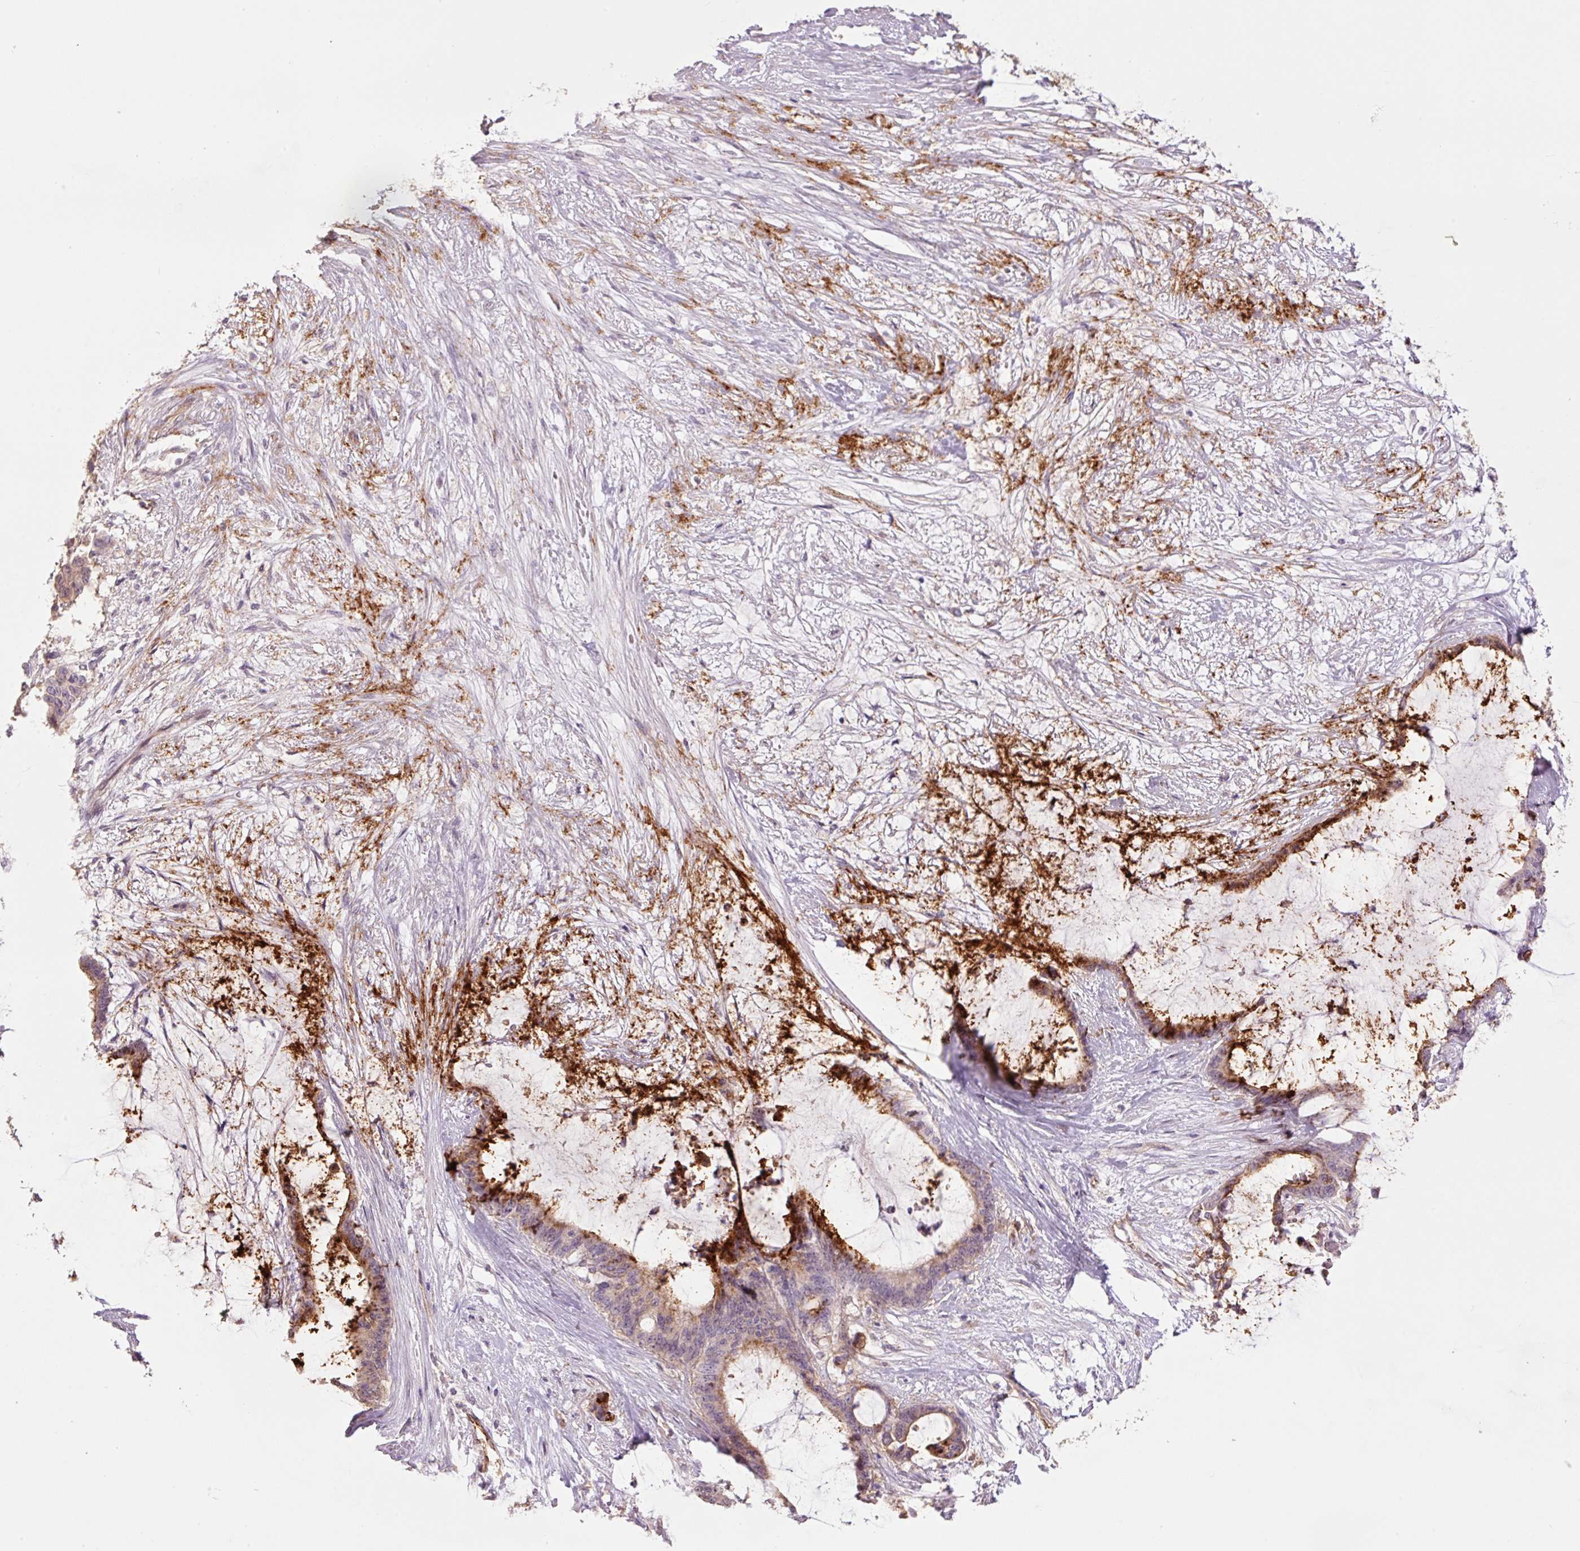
{"staining": {"intensity": "moderate", "quantity": "25%-75%", "location": "cytoplasmic/membranous"}, "tissue": "liver cancer", "cell_type": "Tumor cells", "image_type": "cancer", "snomed": [{"axis": "morphology", "description": "Normal tissue, NOS"}, {"axis": "morphology", "description": "Cholangiocarcinoma"}, {"axis": "topography", "description": "Liver"}, {"axis": "topography", "description": "Peripheral nerve tissue"}], "caption": "Tumor cells display moderate cytoplasmic/membranous staining in approximately 25%-75% of cells in liver cancer.", "gene": "SLC1A4", "patient": {"sex": "female", "age": 73}}